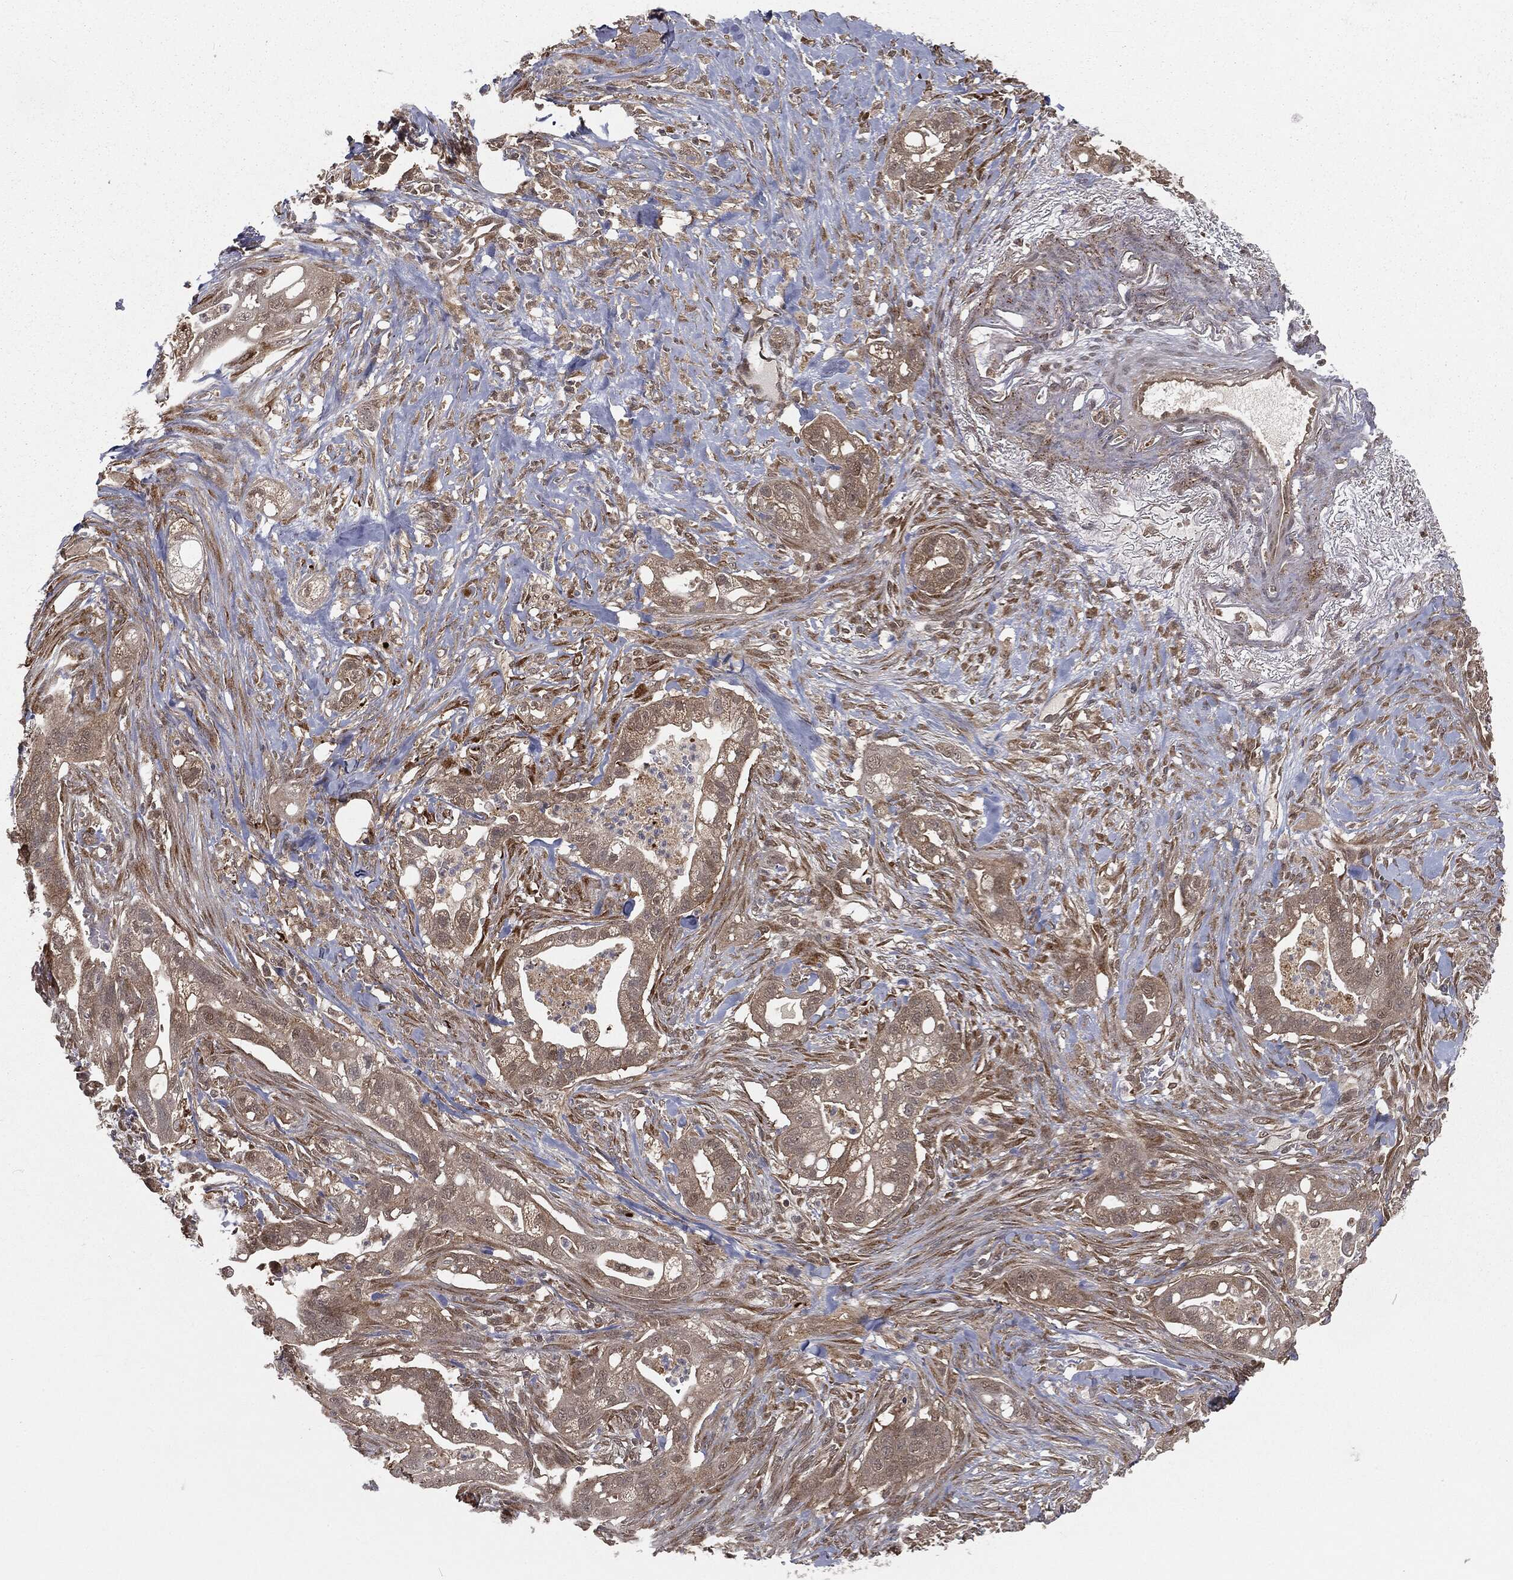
{"staining": {"intensity": "weak", "quantity": "<25%", "location": "cytoplasmic/membranous"}, "tissue": "pancreatic cancer", "cell_type": "Tumor cells", "image_type": "cancer", "snomed": [{"axis": "morphology", "description": "Adenocarcinoma, NOS"}, {"axis": "topography", "description": "Pancreas"}], "caption": "There is no significant positivity in tumor cells of pancreatic cancer.", "gene": "FBXO7", "patient": {"sex": "male", "age": 44}}